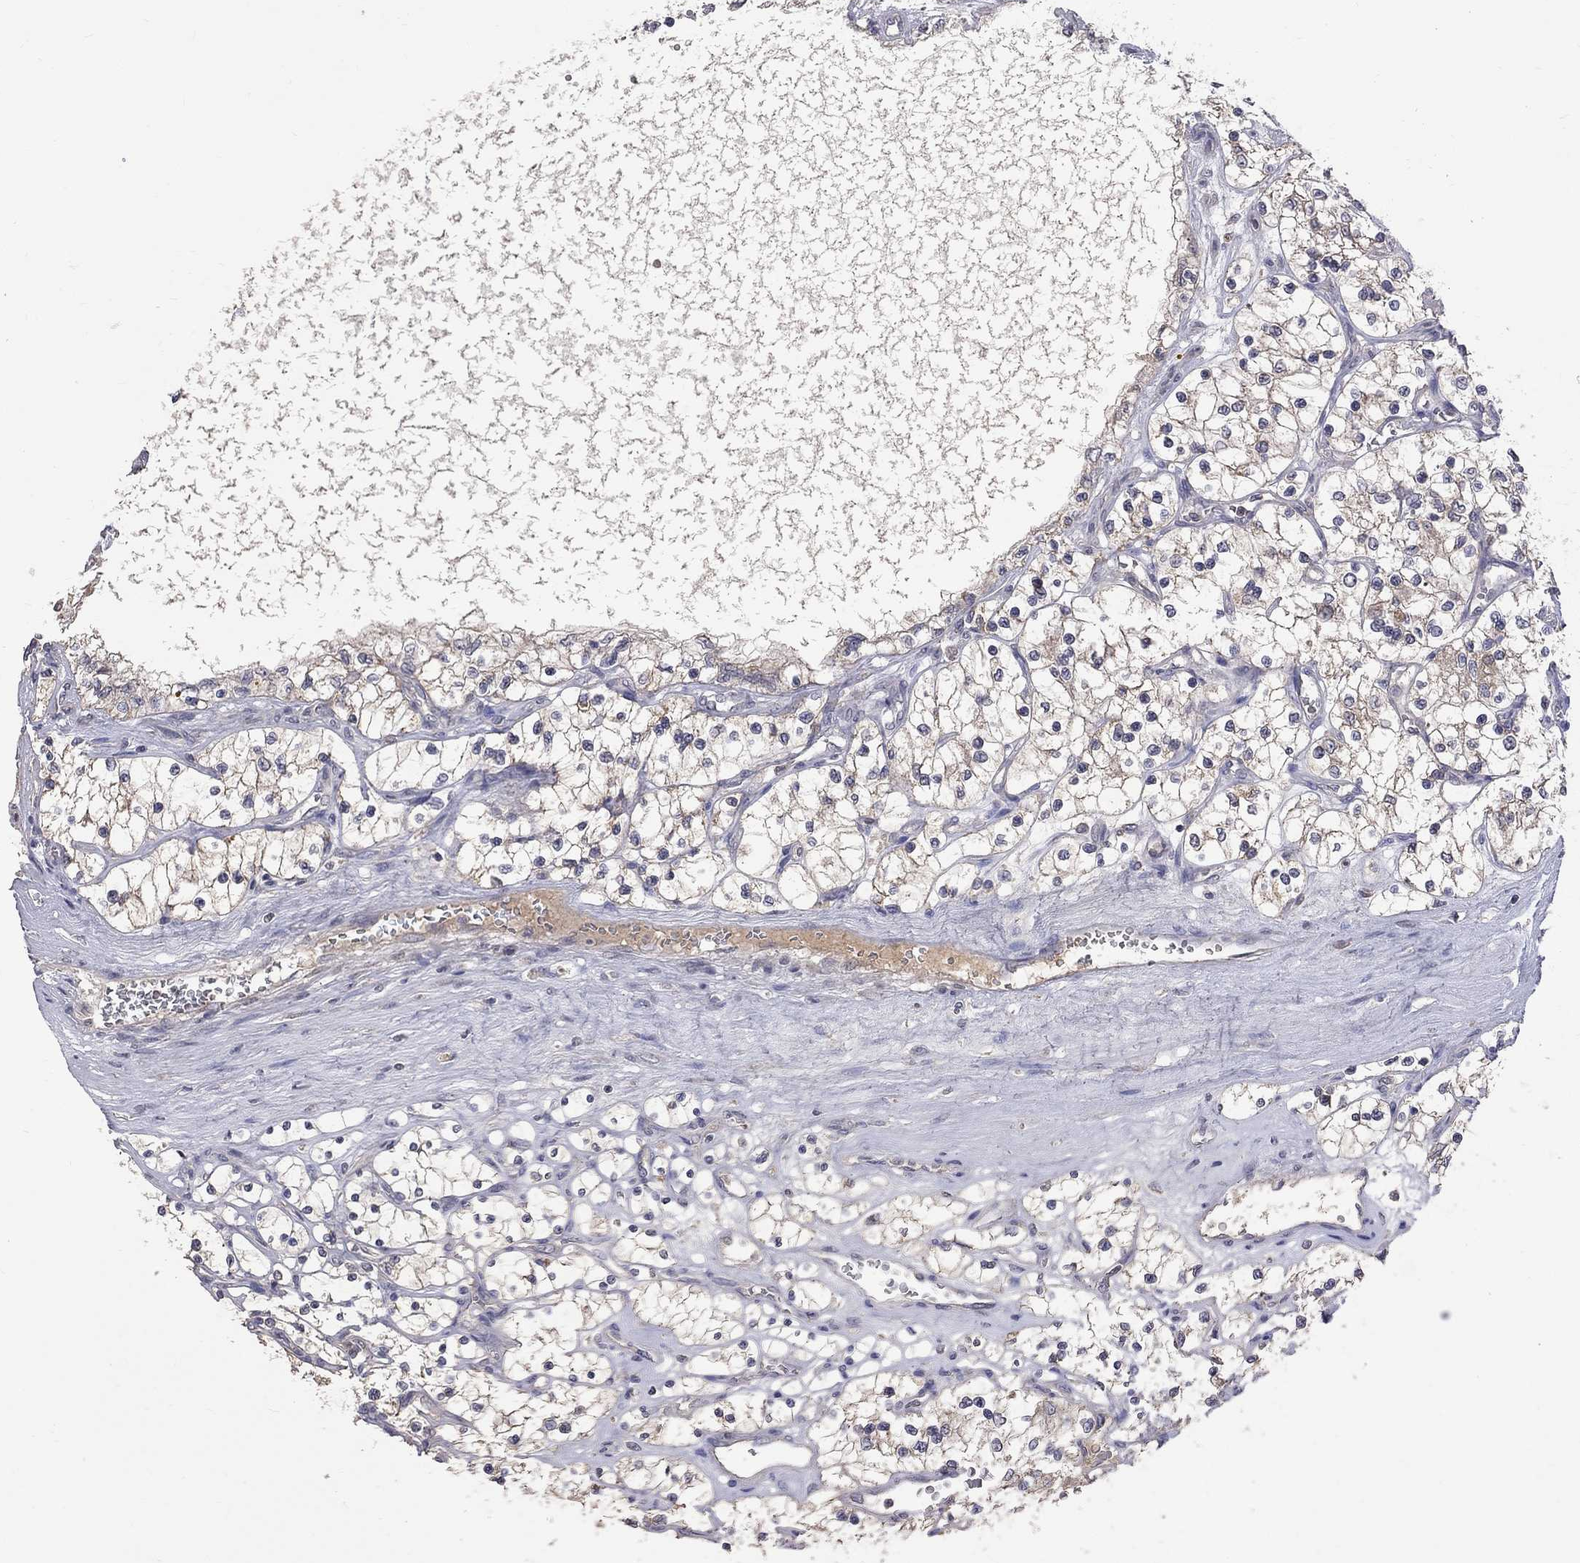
{"staining": {"intensity": "weak", "quantity": "25%-75%", "location": "cytoplasmic/membranous"}, "tissue": "renal cancer", "cell_type": "Tumor cells", "image_type": "cancer", "snomed": [{"axis": "morphology", "description": "Adenocarcinoma, NOS"}, {"axis": "topography", "description": "Kidney"}], "caption": "Human renal adenocarcinoma stained with a protein marker shows weak staining in tumor cells.", "gene": "HTR6", "patient": {"sex": "female", "age": 69}}